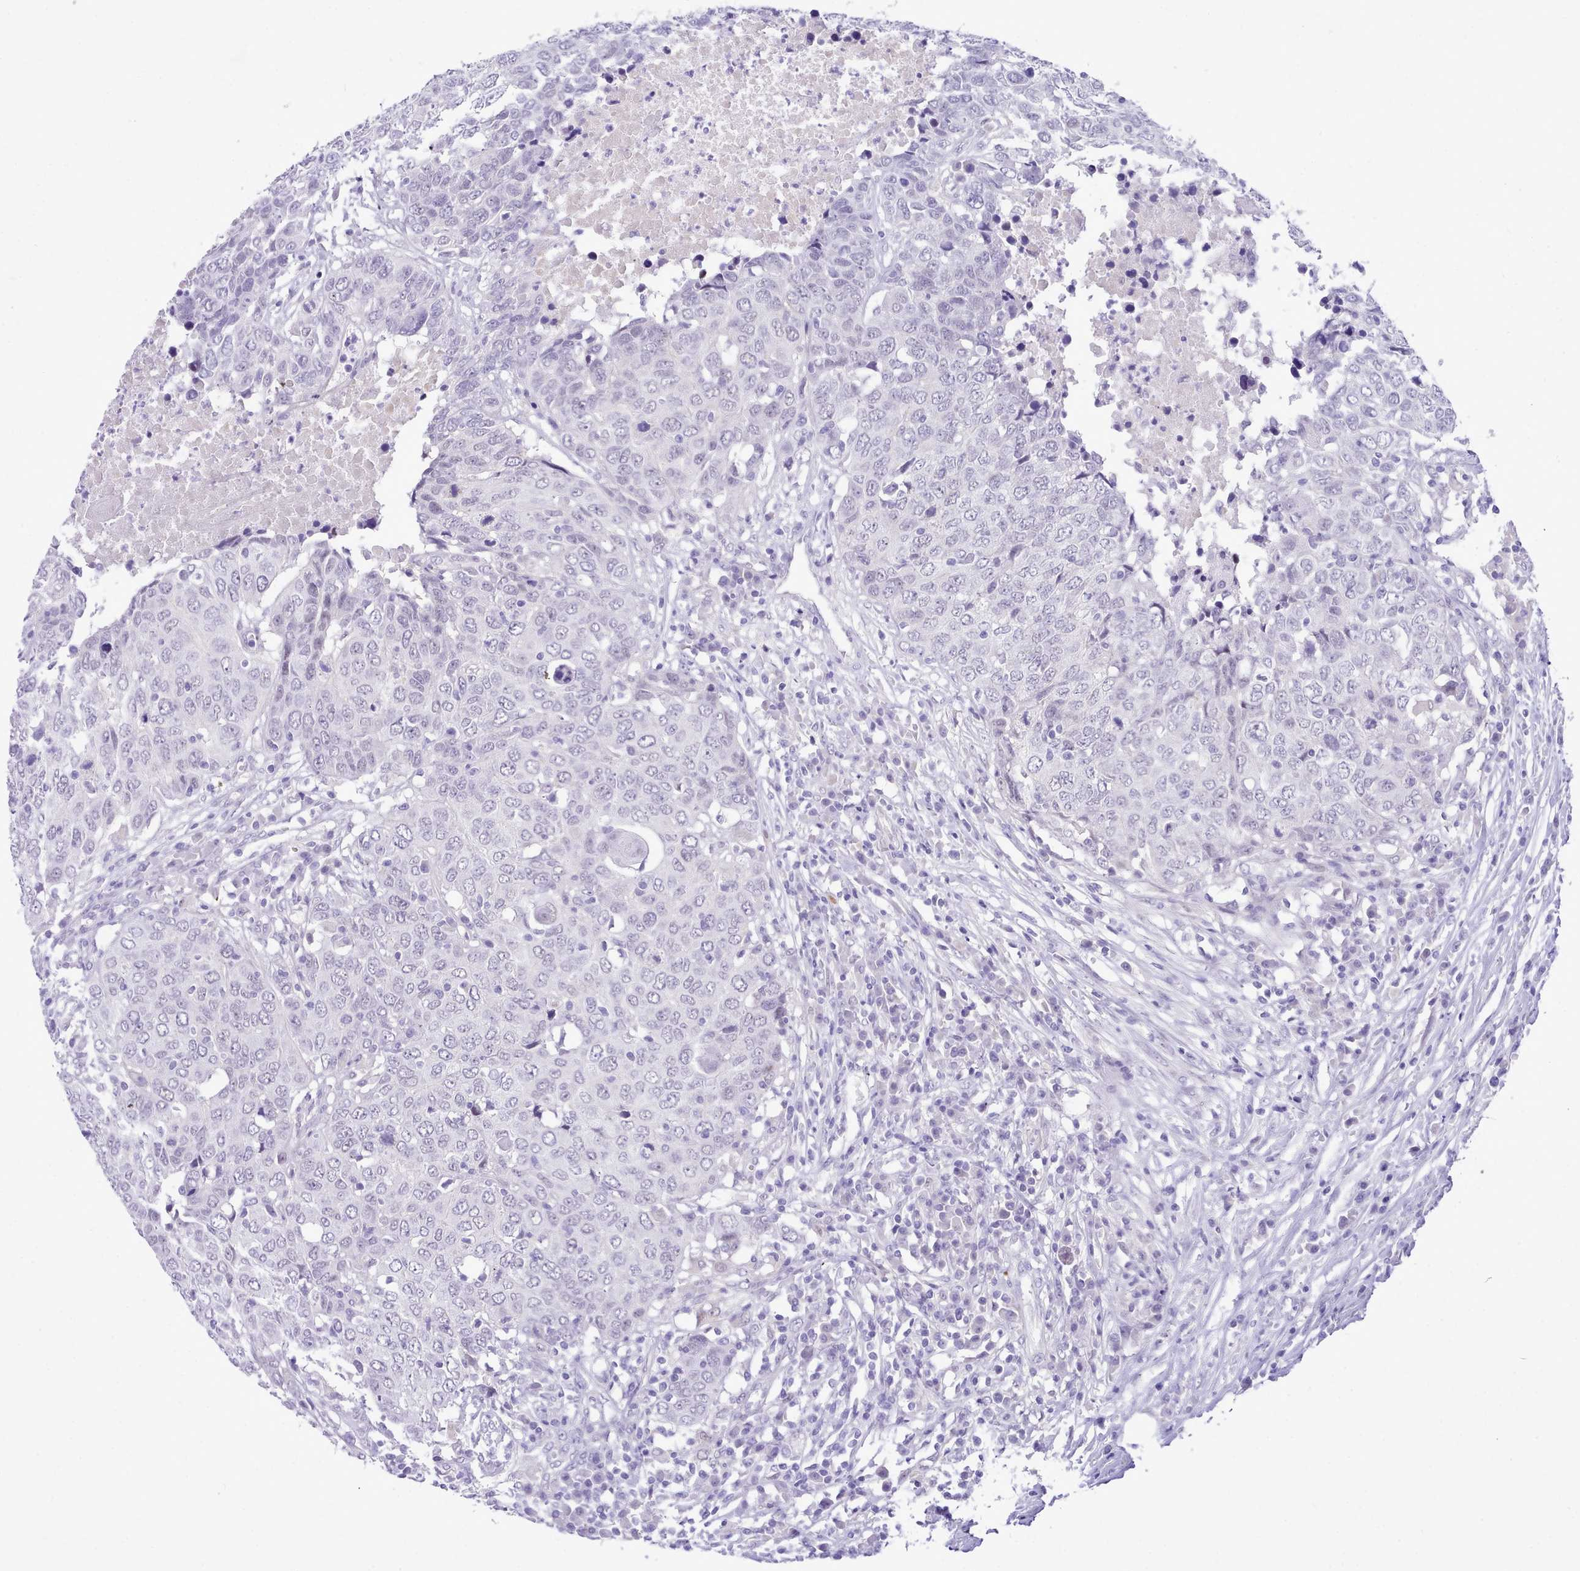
{"staining": {"intensity": "negative", "quantity": "none", "location": "none"}, "tissue": "head and neck cancer", "cell_type": "Tumor cells", "image_type": "cancer", "snomed": [{"axis": "morphology", "description": "Squamous cell carcinoma, NOS"}, {"axis": "topography", "description": "Head-Neck"}], "caption": "Tumor cells show no significant protein staining in squamous cell carcinoma (head and neck).", "gene": "LRRC37A", "patient": {"sex": "male", "age": 66}}